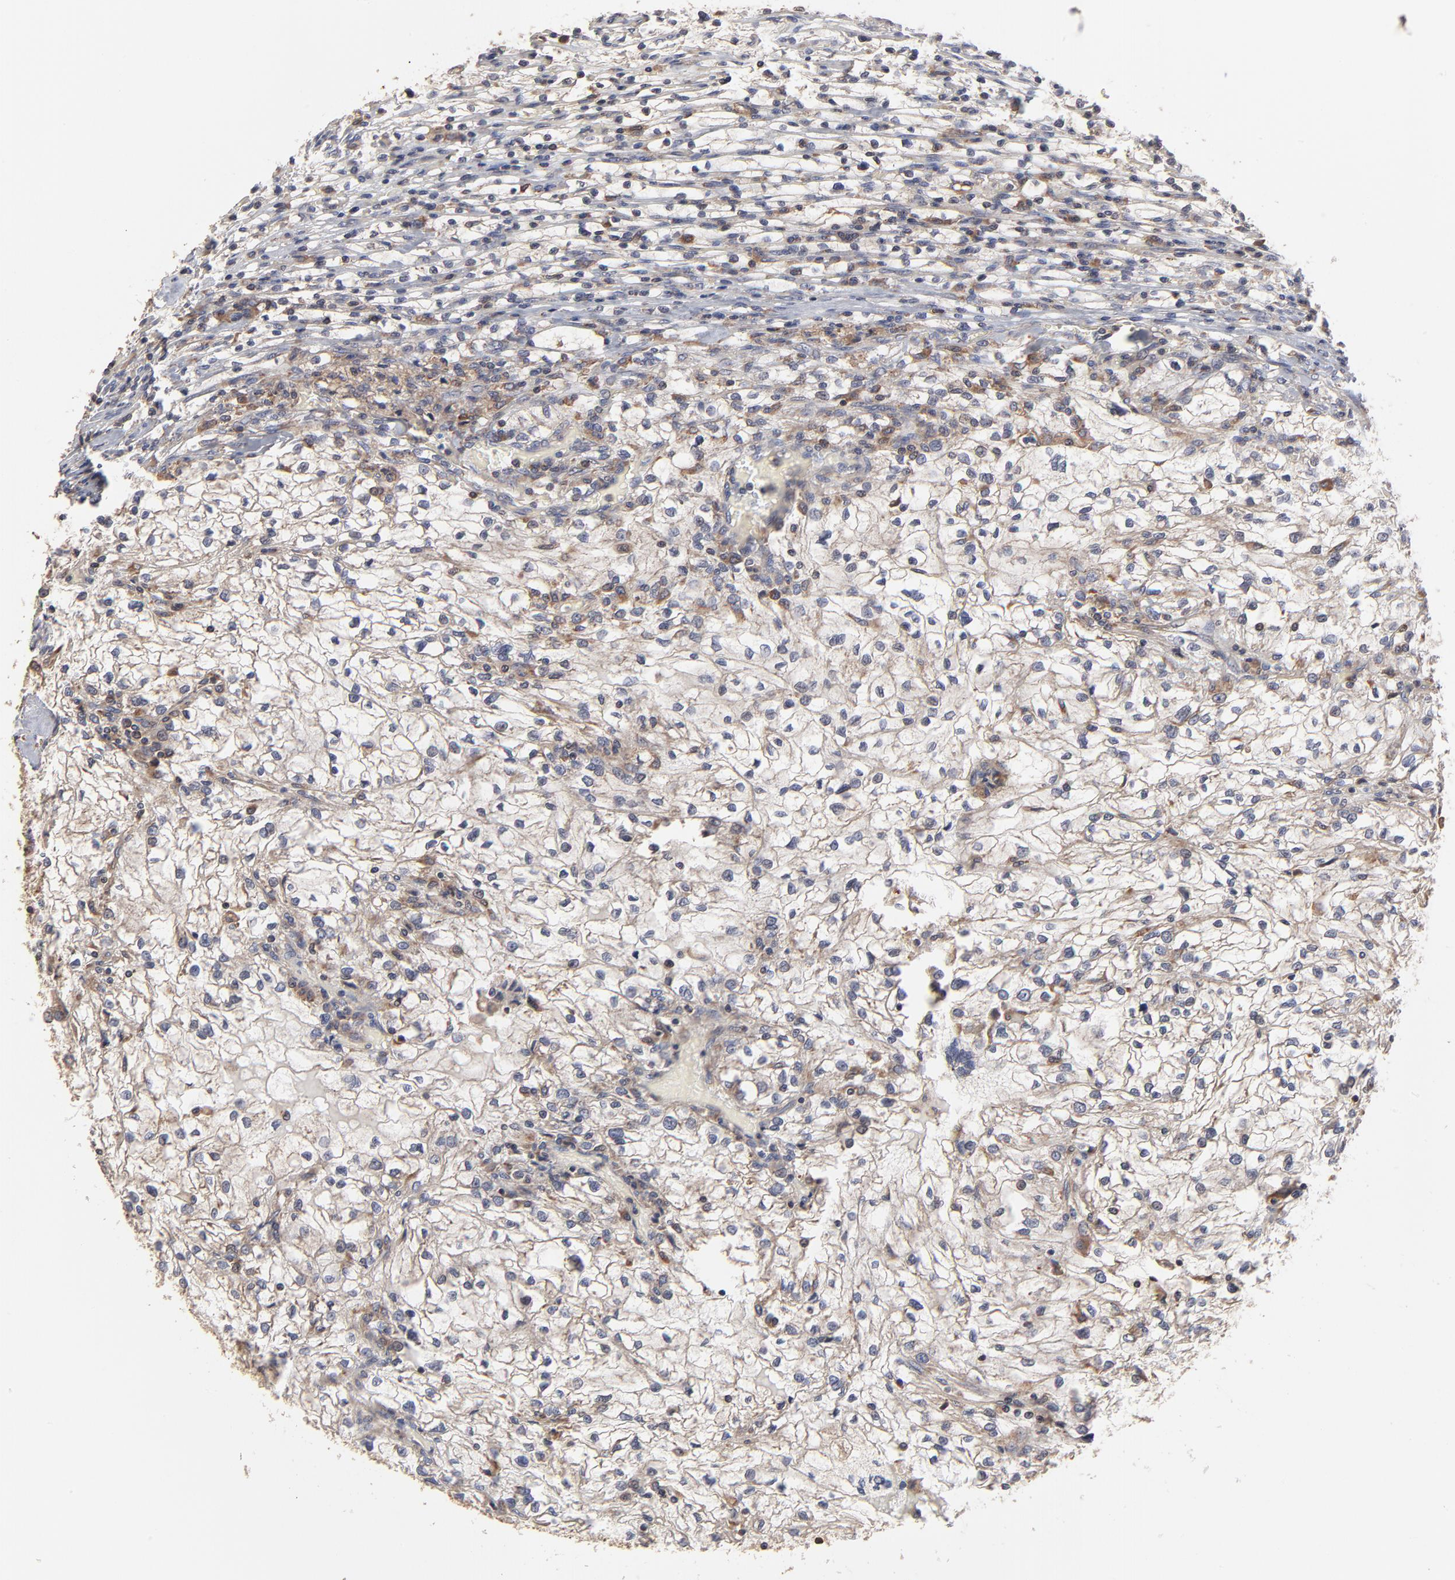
{"staining": {"intensity": "weak", "quantity": "<25%", "location": "cytoplasmic/membranous"}, "tissue": "renal cancer", "cell_type": "Tumor cells", "image_type": "cancer", "snomed": [{"axis": "morphology", "description": "Adenocarcinoma, NOS"}, {"axis": "topography", "description": "Kidney"}], "caption": "A high-resolution micrograph shows IHC staining of renal cancer, which demonstrates no significant expression in tumor cells.", "gene": "RNF213", "patient": {"sex": "female", "age": 83}}